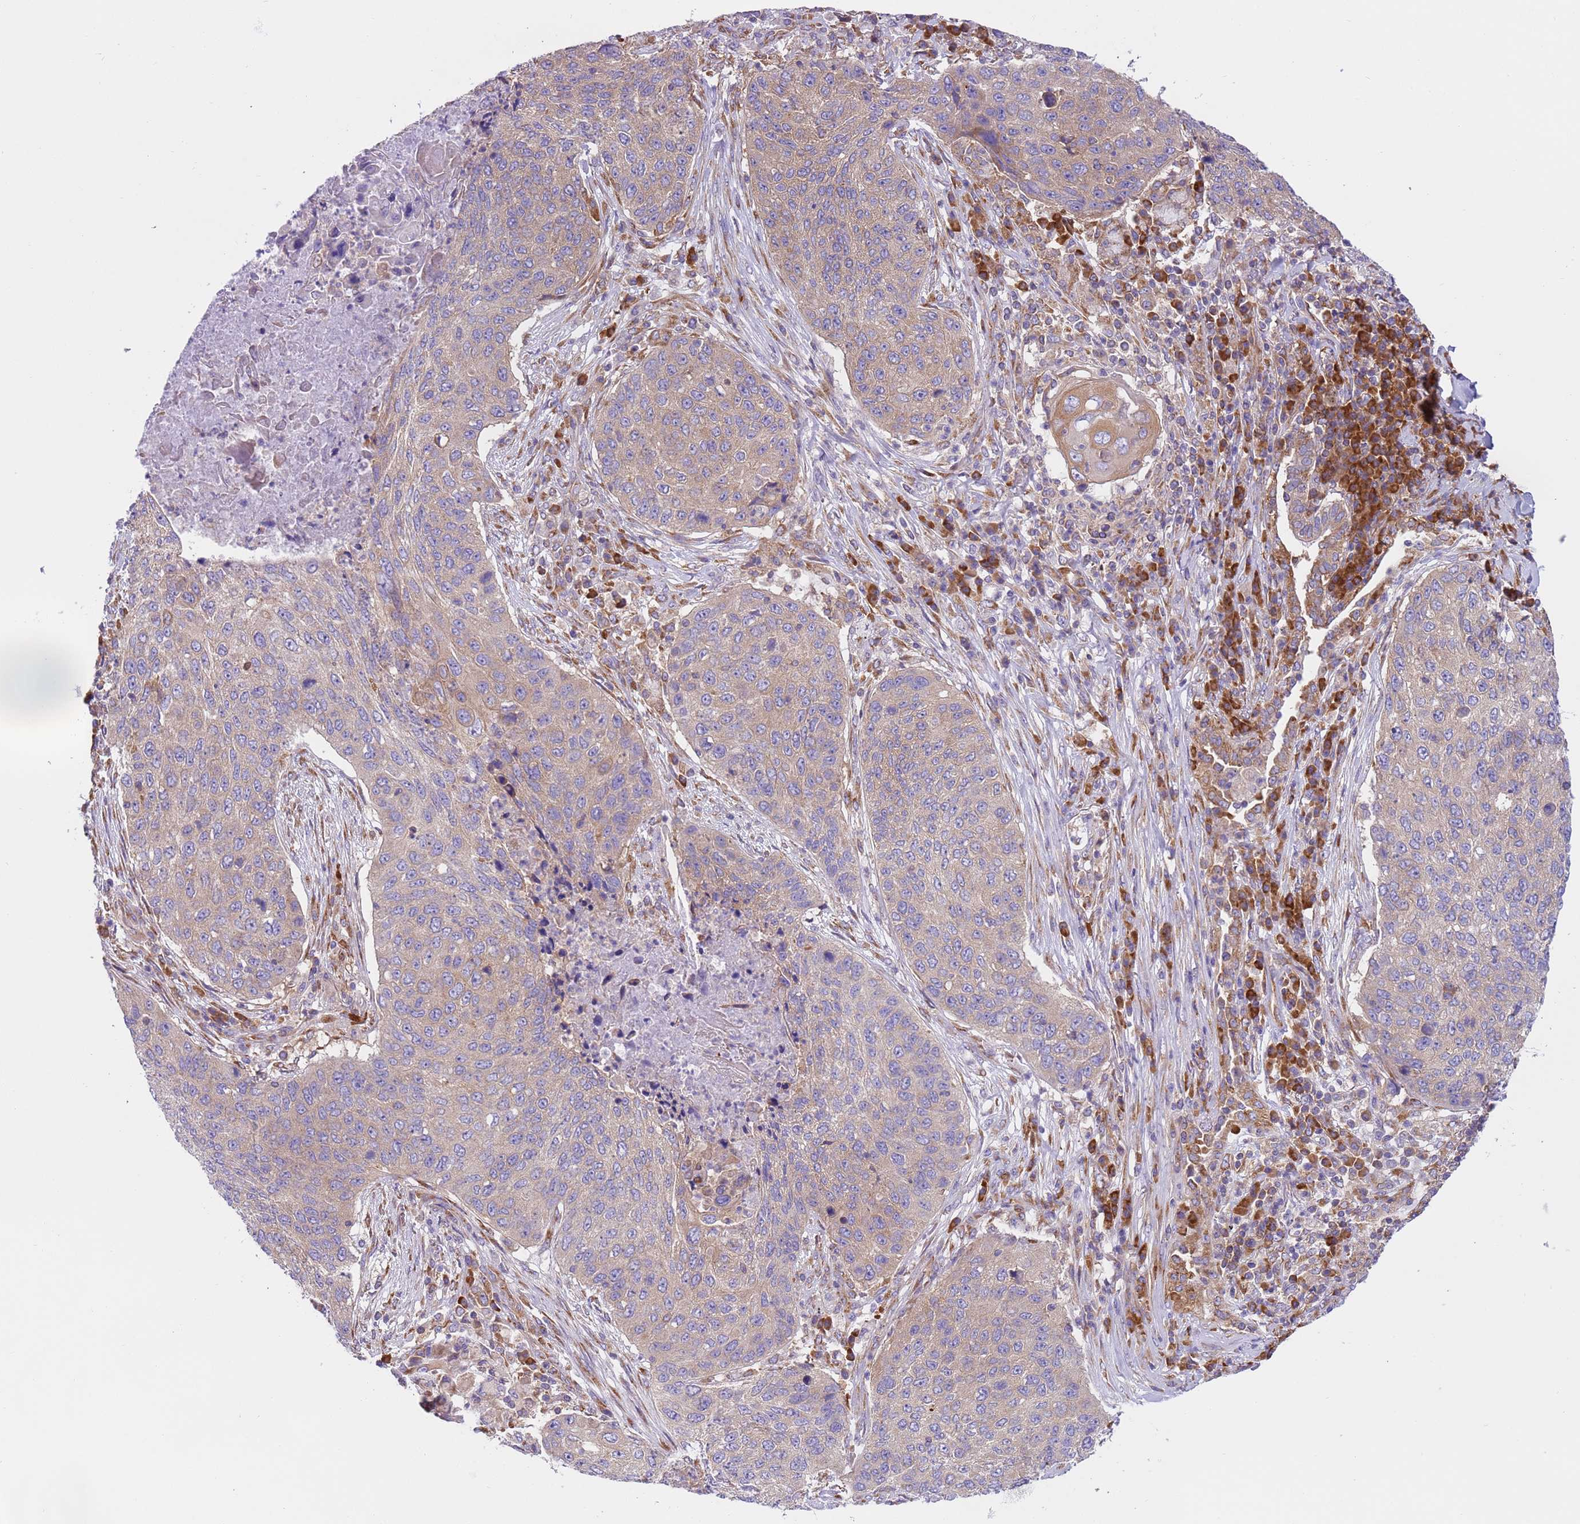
{"staining": {"intensity": "weak", "quantity": "25%-75%", "location": "cytoplasmic/membranous"}, "tissue": "lung cancer", "cell_type": "Tumor cells", "image_type": "cancer", "snomed": [{"axis": "morphology", "description": "Squamous cell carcinoma, NOS"}, {"axis": "topography", "description": "Lung"}], "caption": "A photomicrograph of lung cancer (squamous cell carcinoma) stained for a protein shows weak cytoplasmic/membranous brown staining in tumor cells.", "gene": "VARS1", "patient": {"sex": "female", "age": 63}}